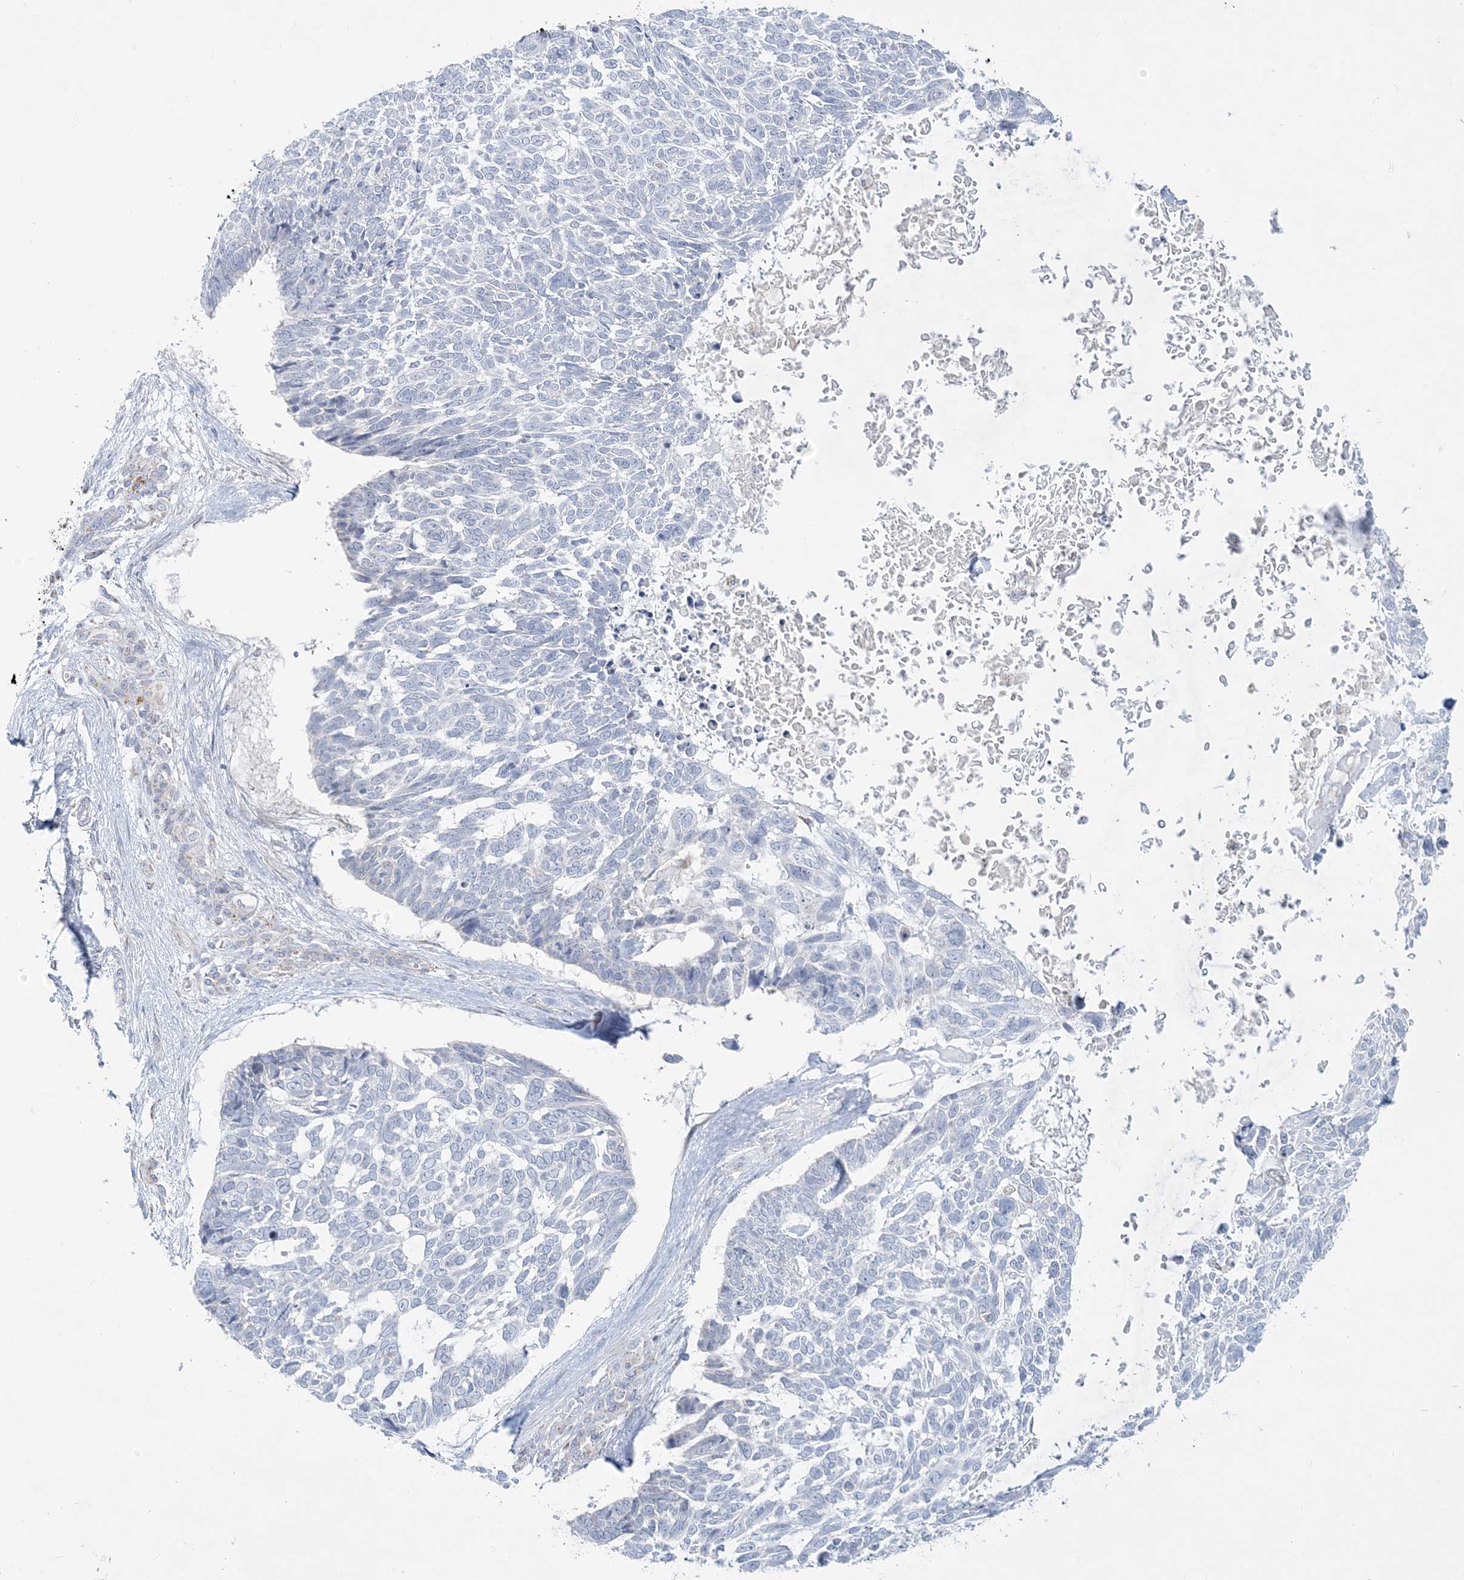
{"staining": {"intensity": "negative", "quantity": "none", "location": "none"}, "tissue": "skin cancer", "cell_type": "Tumor cells", "image_type": "cancer", "snomed": [{"axis": "morphology", "description": "Basal cell carcinoma"}, {"axis": "topography", "description": "Skin"}], "caption": "Histopathology image shows no significant protein expression in tumor cells of skin basal cell carcinoma. (IHC, brightfield microscopy, high magnification).", "gene": "TBC1D7", "patient": {"sex": "male", "age": 88}}